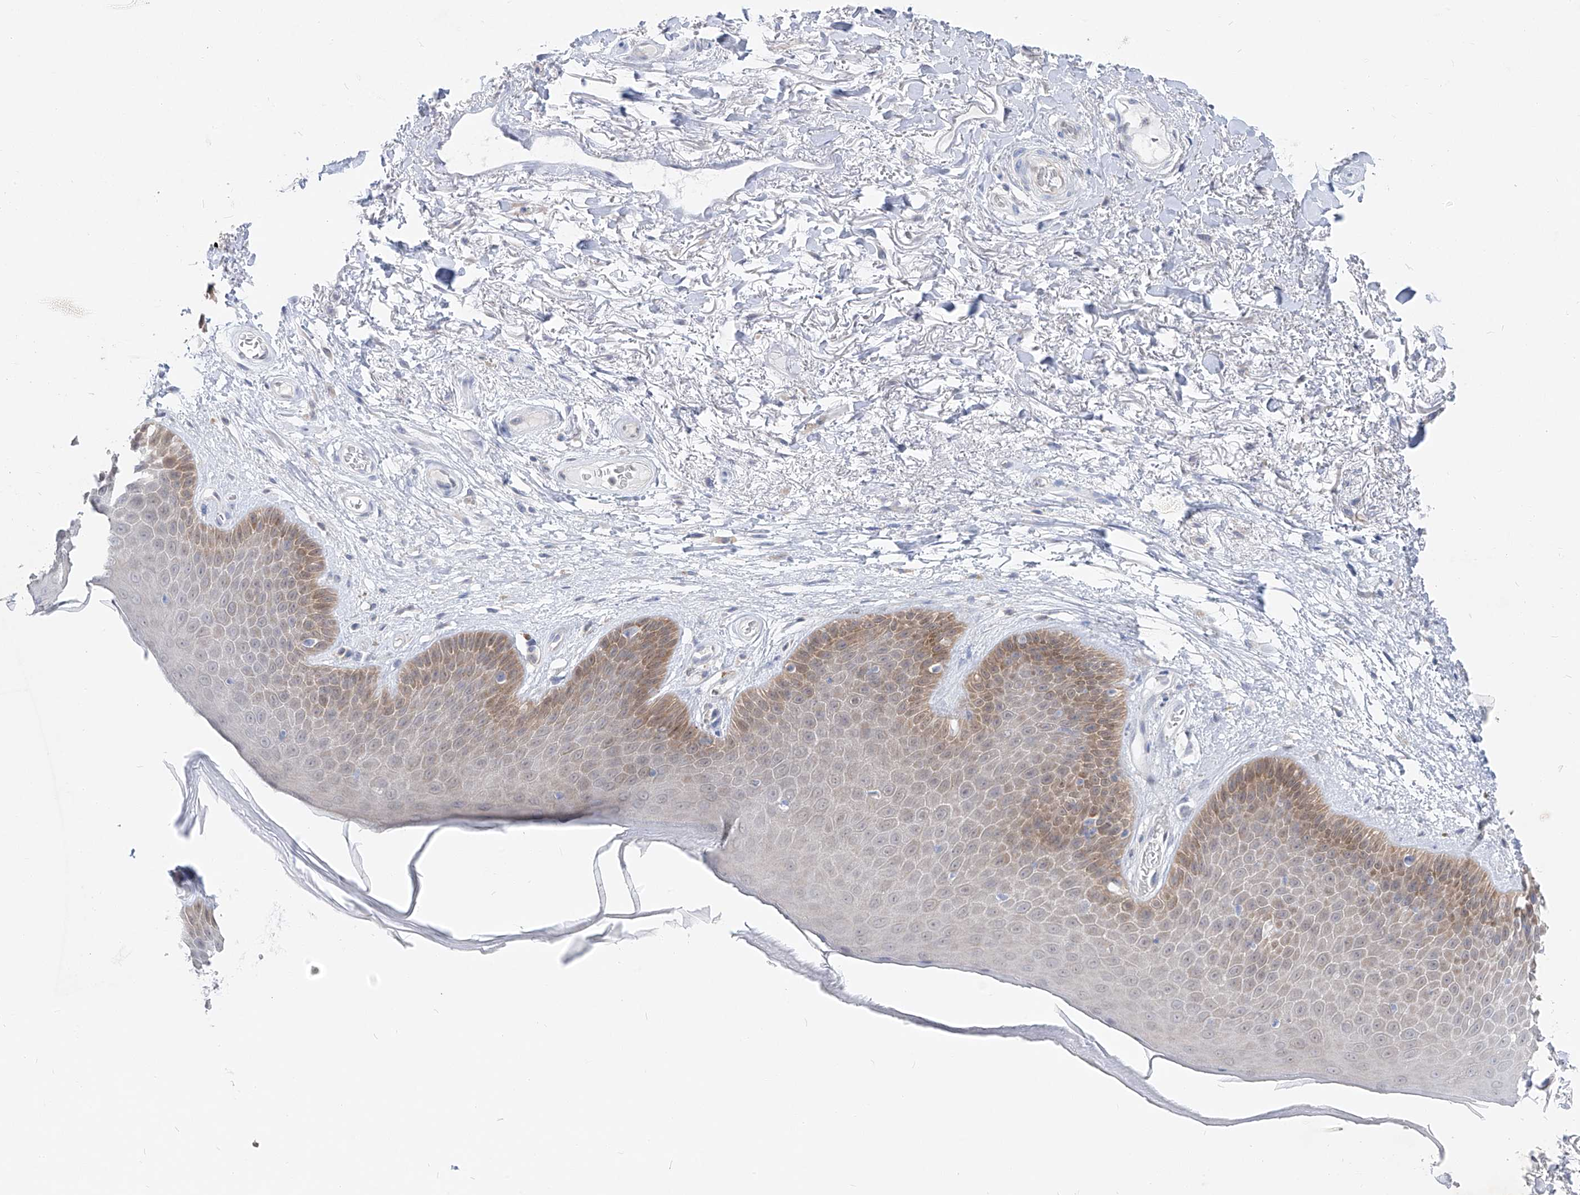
{"staining": {"intensity": "moderate", "quantity": "<25%", "location": "cytoplasmic/membranous"}, "tissue": "skin", "cell_type": "Epidermal cells", "image_type": "normal", "snomed": [{"axis": "morphology", "description": "Normal tissue, NOS"}, {"axis": "topography", "description": "Anal"}], "caption": "Epidermal cells exhibit low levels of moderate cytoplasmic/membranous positivity in about <25% of cells in unremarkable skin. The protein is stained brown, and the nuclei are stained in blue (DAB (3,3'-diaminobenzidine) IHC with brightfield microscopy, high magnification).", "gene": "UFL1", "patient": {"sex": "male", "age": 74}}